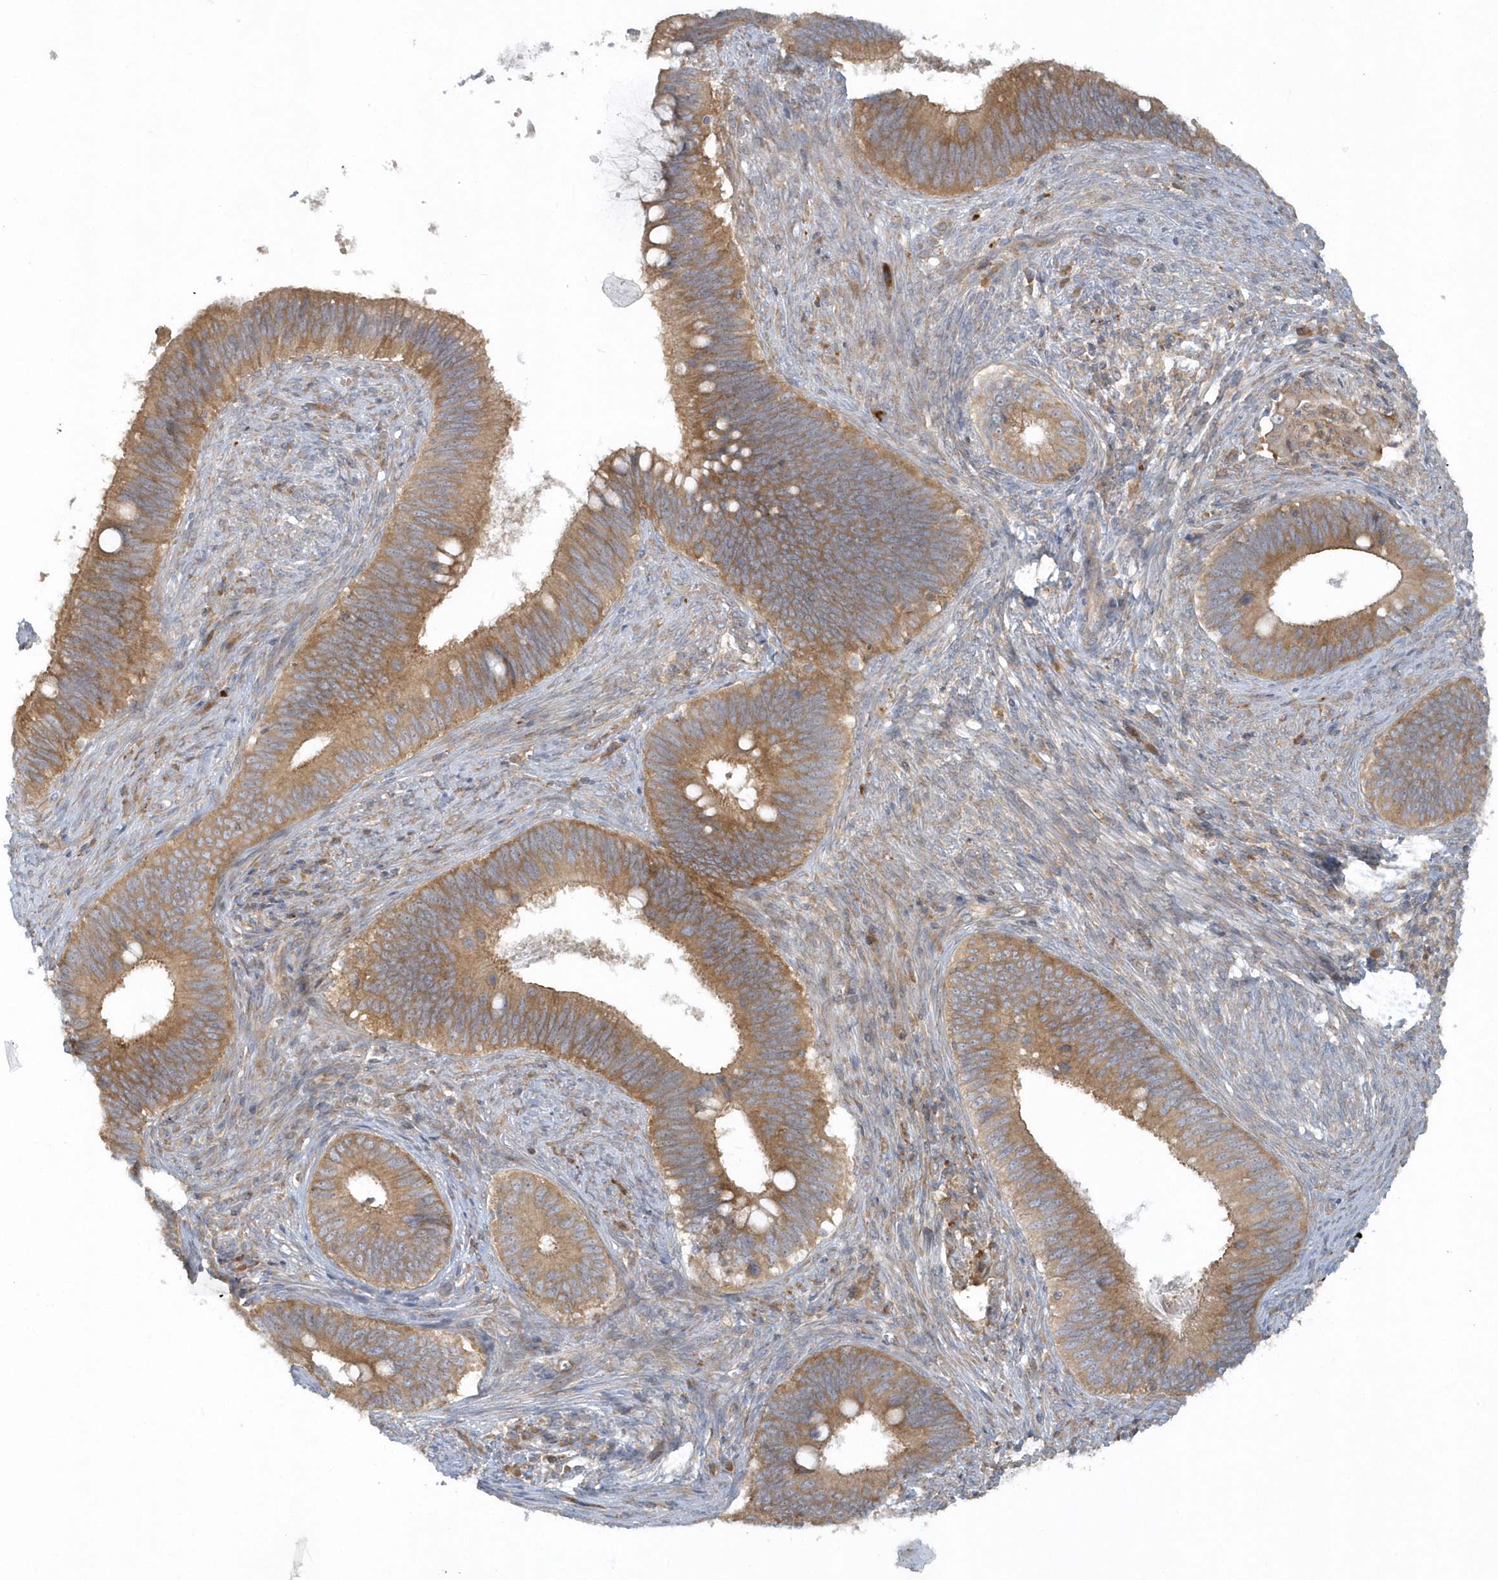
{"staining": {"intensity": "moderate", "quantity": ">75%", "location": "cytoplasmic/membranous"}, "tissue": "cervical cancer", "cell_type": "Tumor cells", "image_type": "cancer", "snomed": [{"axis": "morphology", "description": "Adenocarcinoma, NOS"}, {"axis": "topography", "description": "Cervix"}], "caption": "High-power microscopy captured an immunohistochemistry image of cervical cancer, revealing moderate cytoplasmic/membranous expression in approximately >75% of tumor cells.", "gene": "CNOT10", "patient": {"sex": "female", "age": 42}}